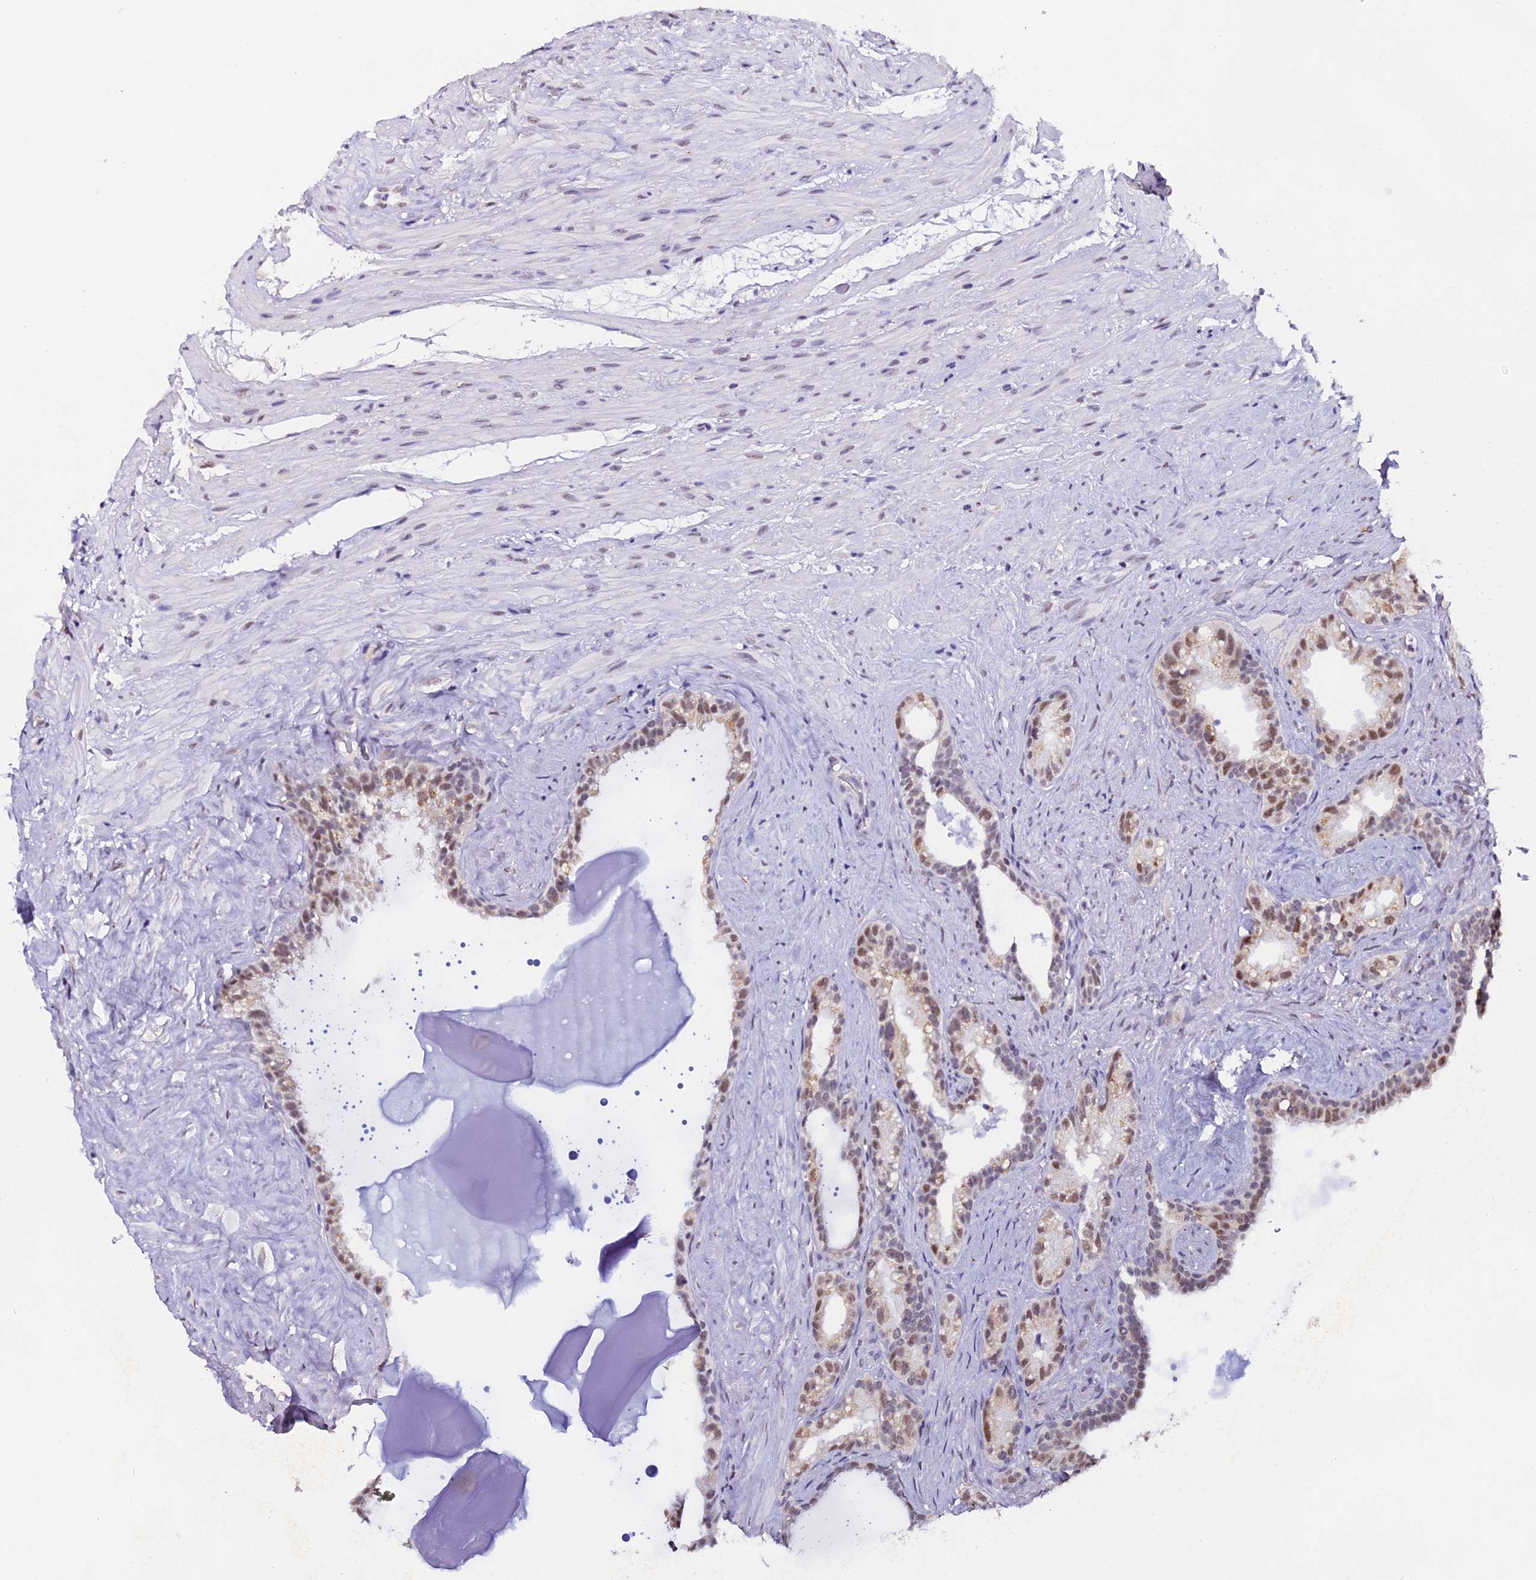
{"staining": {"intensity": "moderate", "quantity": "<25%", "location": "cytoplasmic/membranous,nuclear"}, "tissue": "seminal vesicle", "cell_type": "Glandular cells", "image_type": "normal", "snomed": [{"axis": "morphology", "description": "Normal tissue, NOS"}, {"axis": "topography", "description": "Prostate"}, {"axis": "topography", "description": "Seminal veicle"}], "caption": "Protein staining demonstrates moderate cytoplasmic/membranous,nuclear staining in about <25% of glandular cells in benign seminal vesicle.", "gene": "NCBP1", "patient": {"sex": "male", "age": 79}}